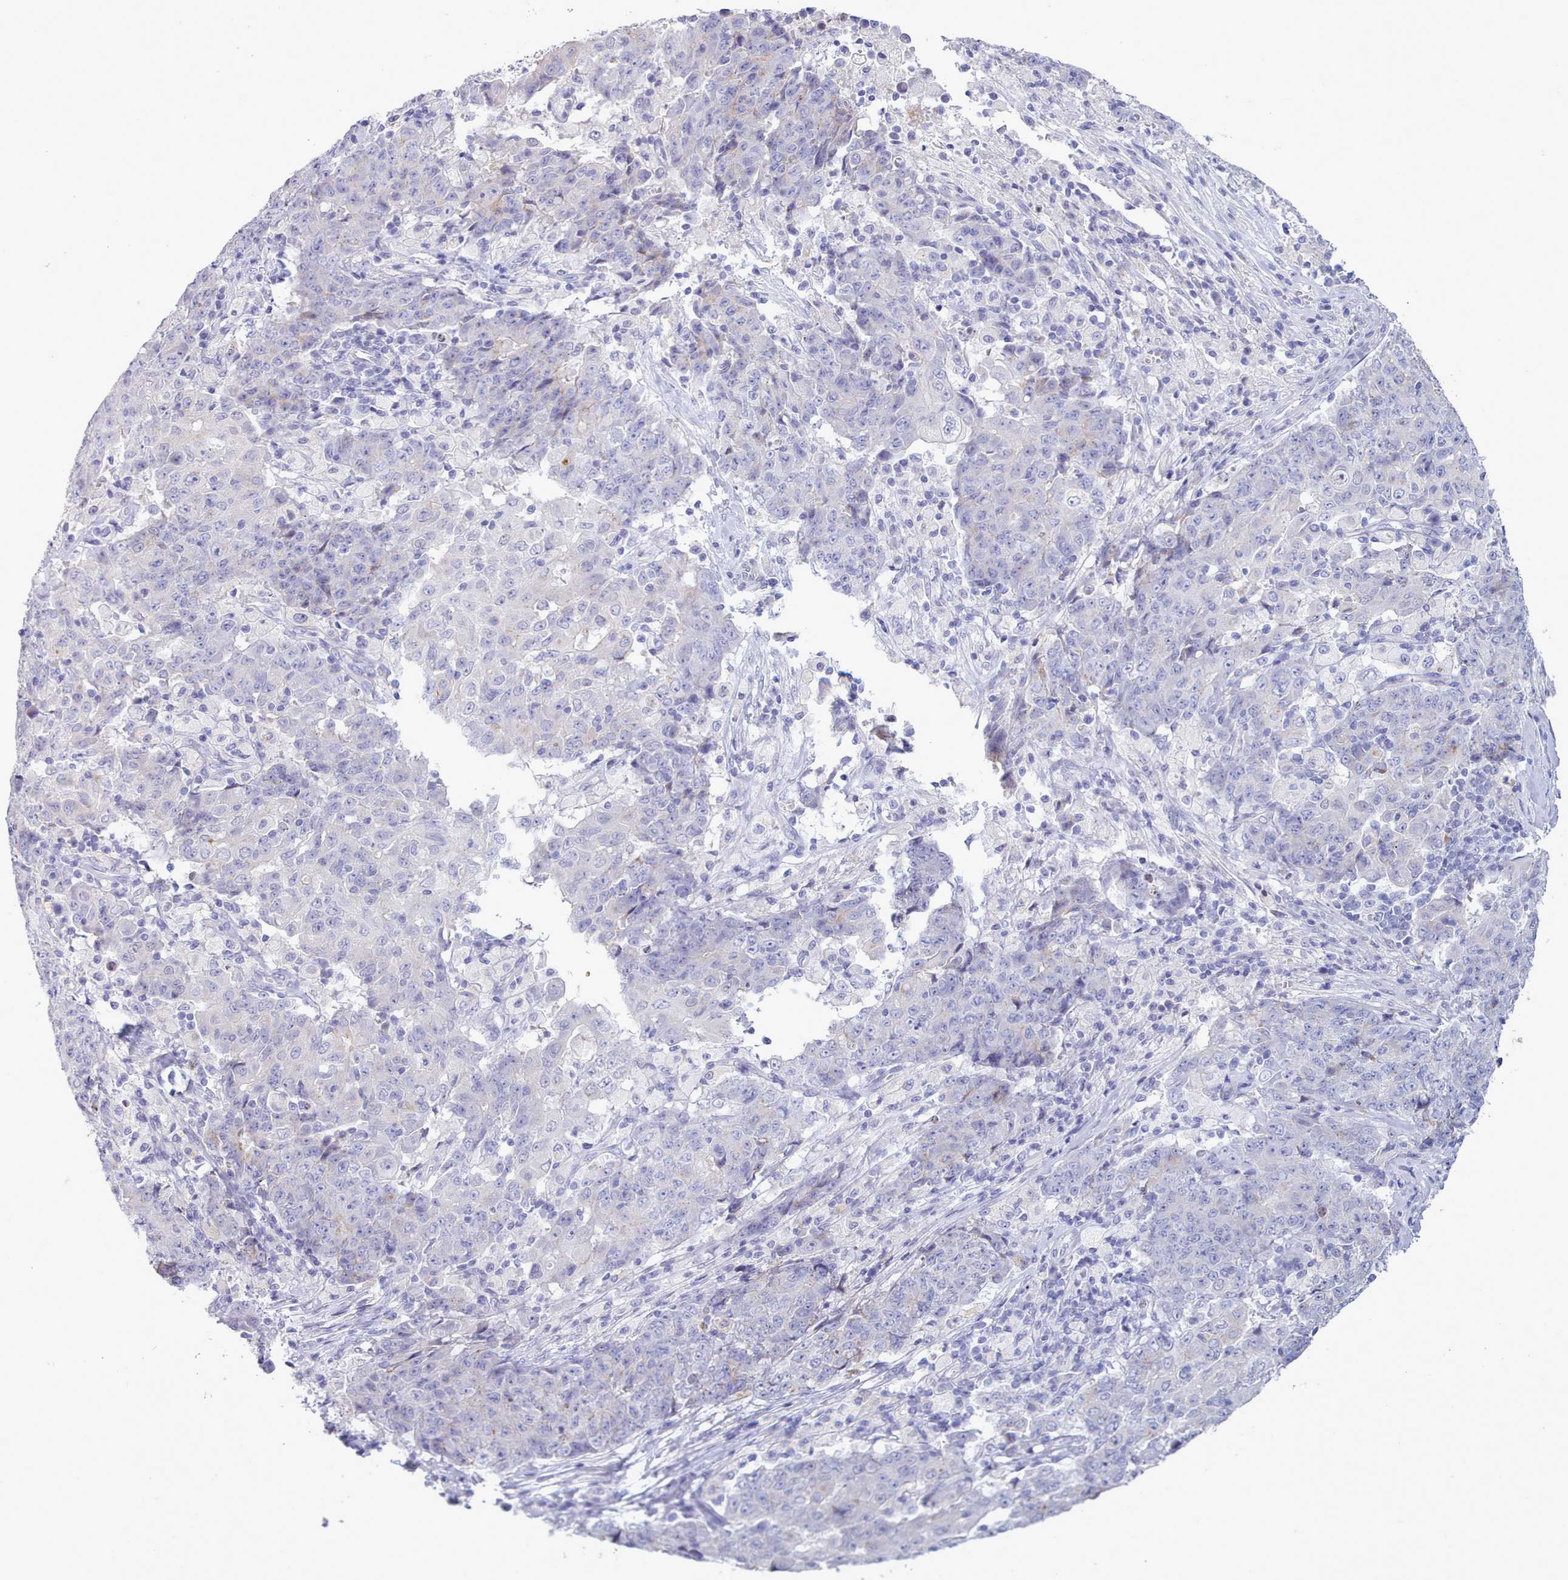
{"staining": {"intensity": "negative", "quantity": "none", "location": "none"}, "tissue": "ovarian cancer", "cell_type": "Tumor cells", "image_type": "cancer", "snomed": [{"axis": "morphology", "description": "Carcinoma, endometroid"}, {"axis": "topography", "description": "Ovary"}], "caption": "Ovarian cancer (endometroid carcinoma) stained for a protein using immunohistochemistry (IHC) shows no positivity tumor cells.", "gene": "TMEM253", "patient": {"sex": "female", "age": 42}}